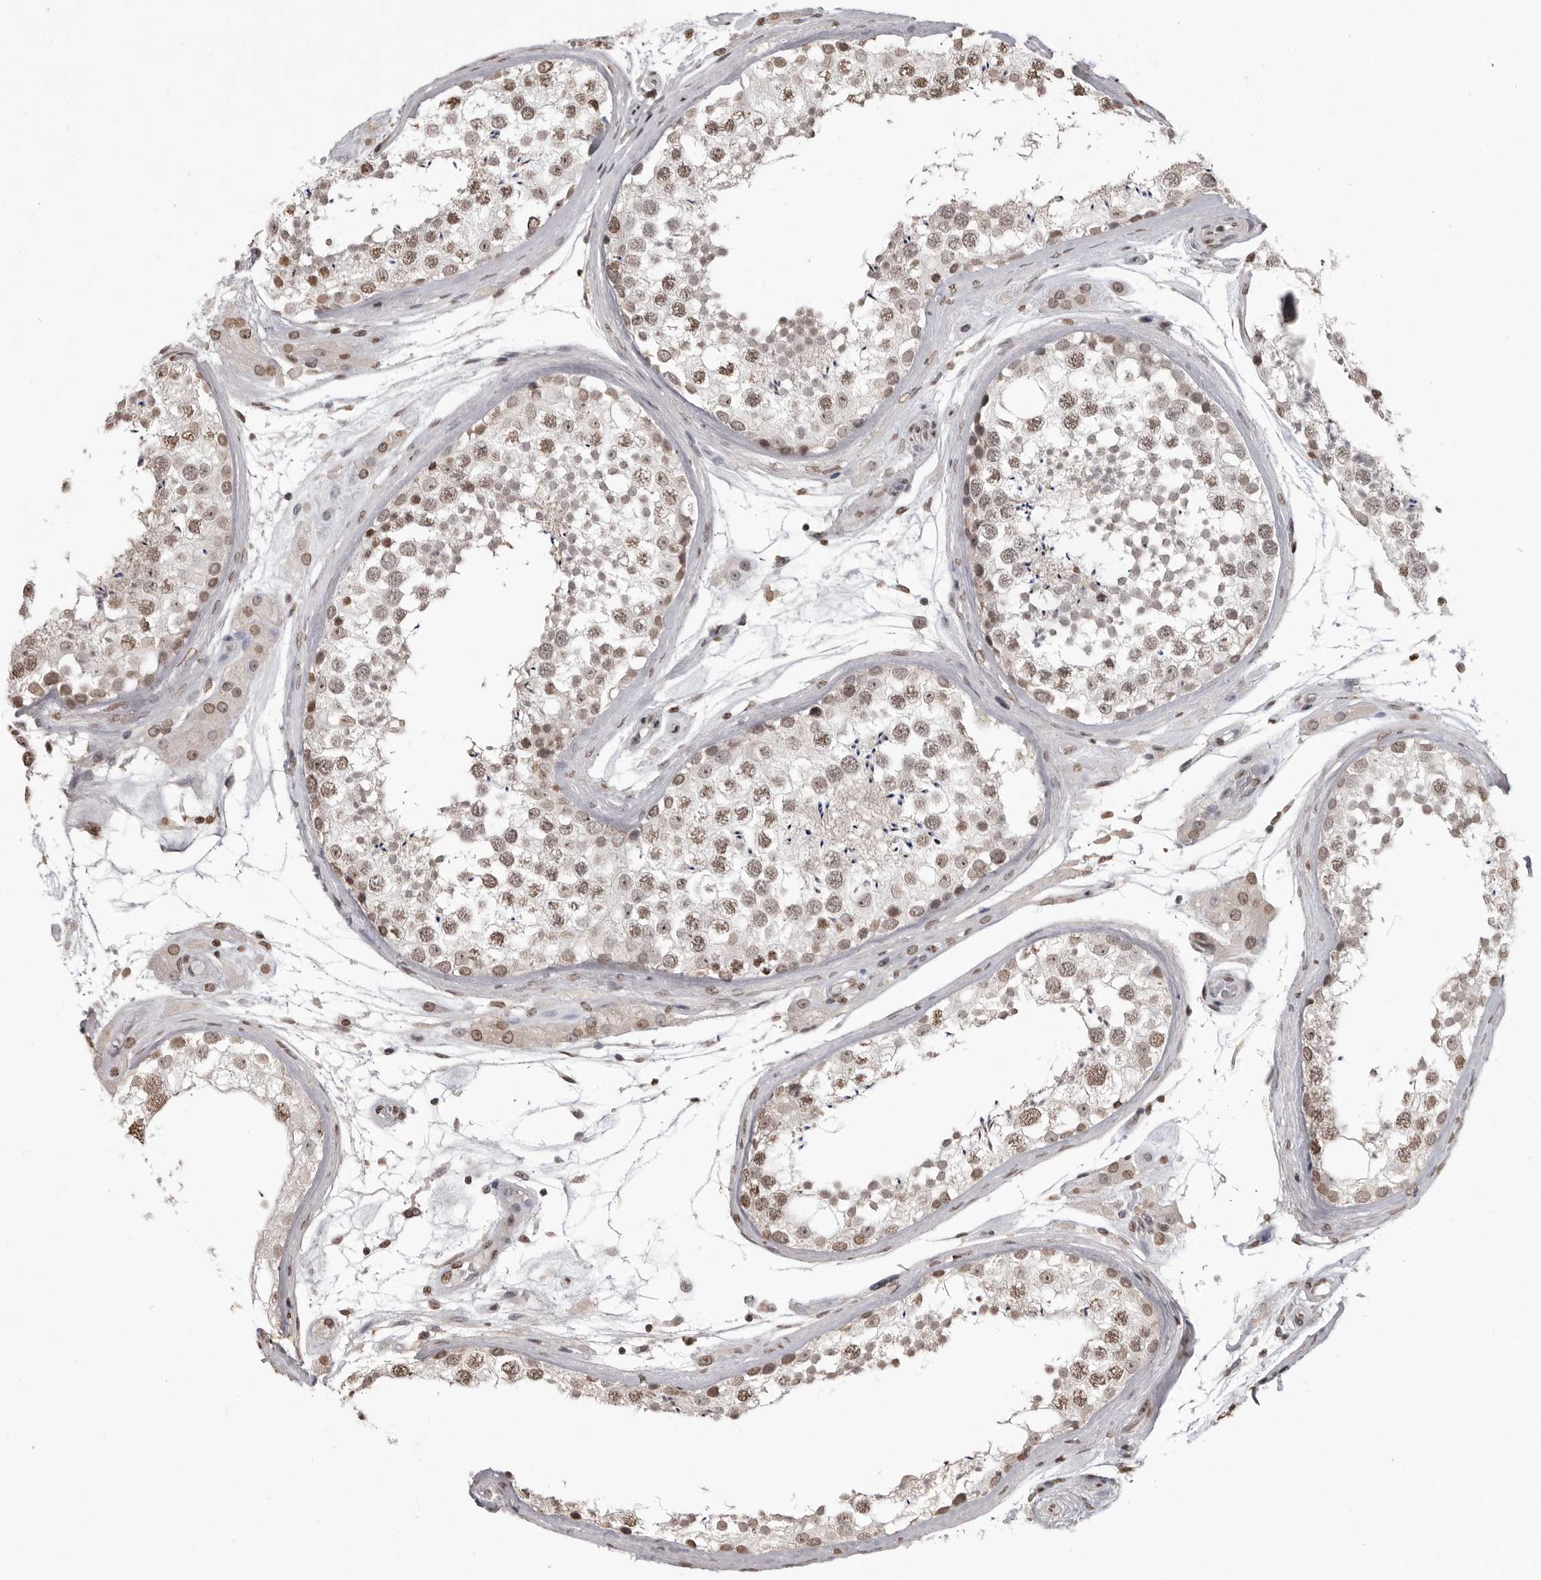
{"staining": {"intensity": "weak", "quantity": ">75%", "location": "nuclear"}, "tissue": "testis", "cell_type": "Cells in seminiferous ducts", "image_type": "normal", "snomed": [{"axis": "morphology", "description": "Normal tissue, NOS"}, {"axis": "topography", "description": "Testis"}], "caption": "A micrograph of human testis stained for a protein displays weak nuclear brown staining in cells in seminiferous ducts.", "gene": "WDR45", "patient": {"sex": "male", "age": 46}}